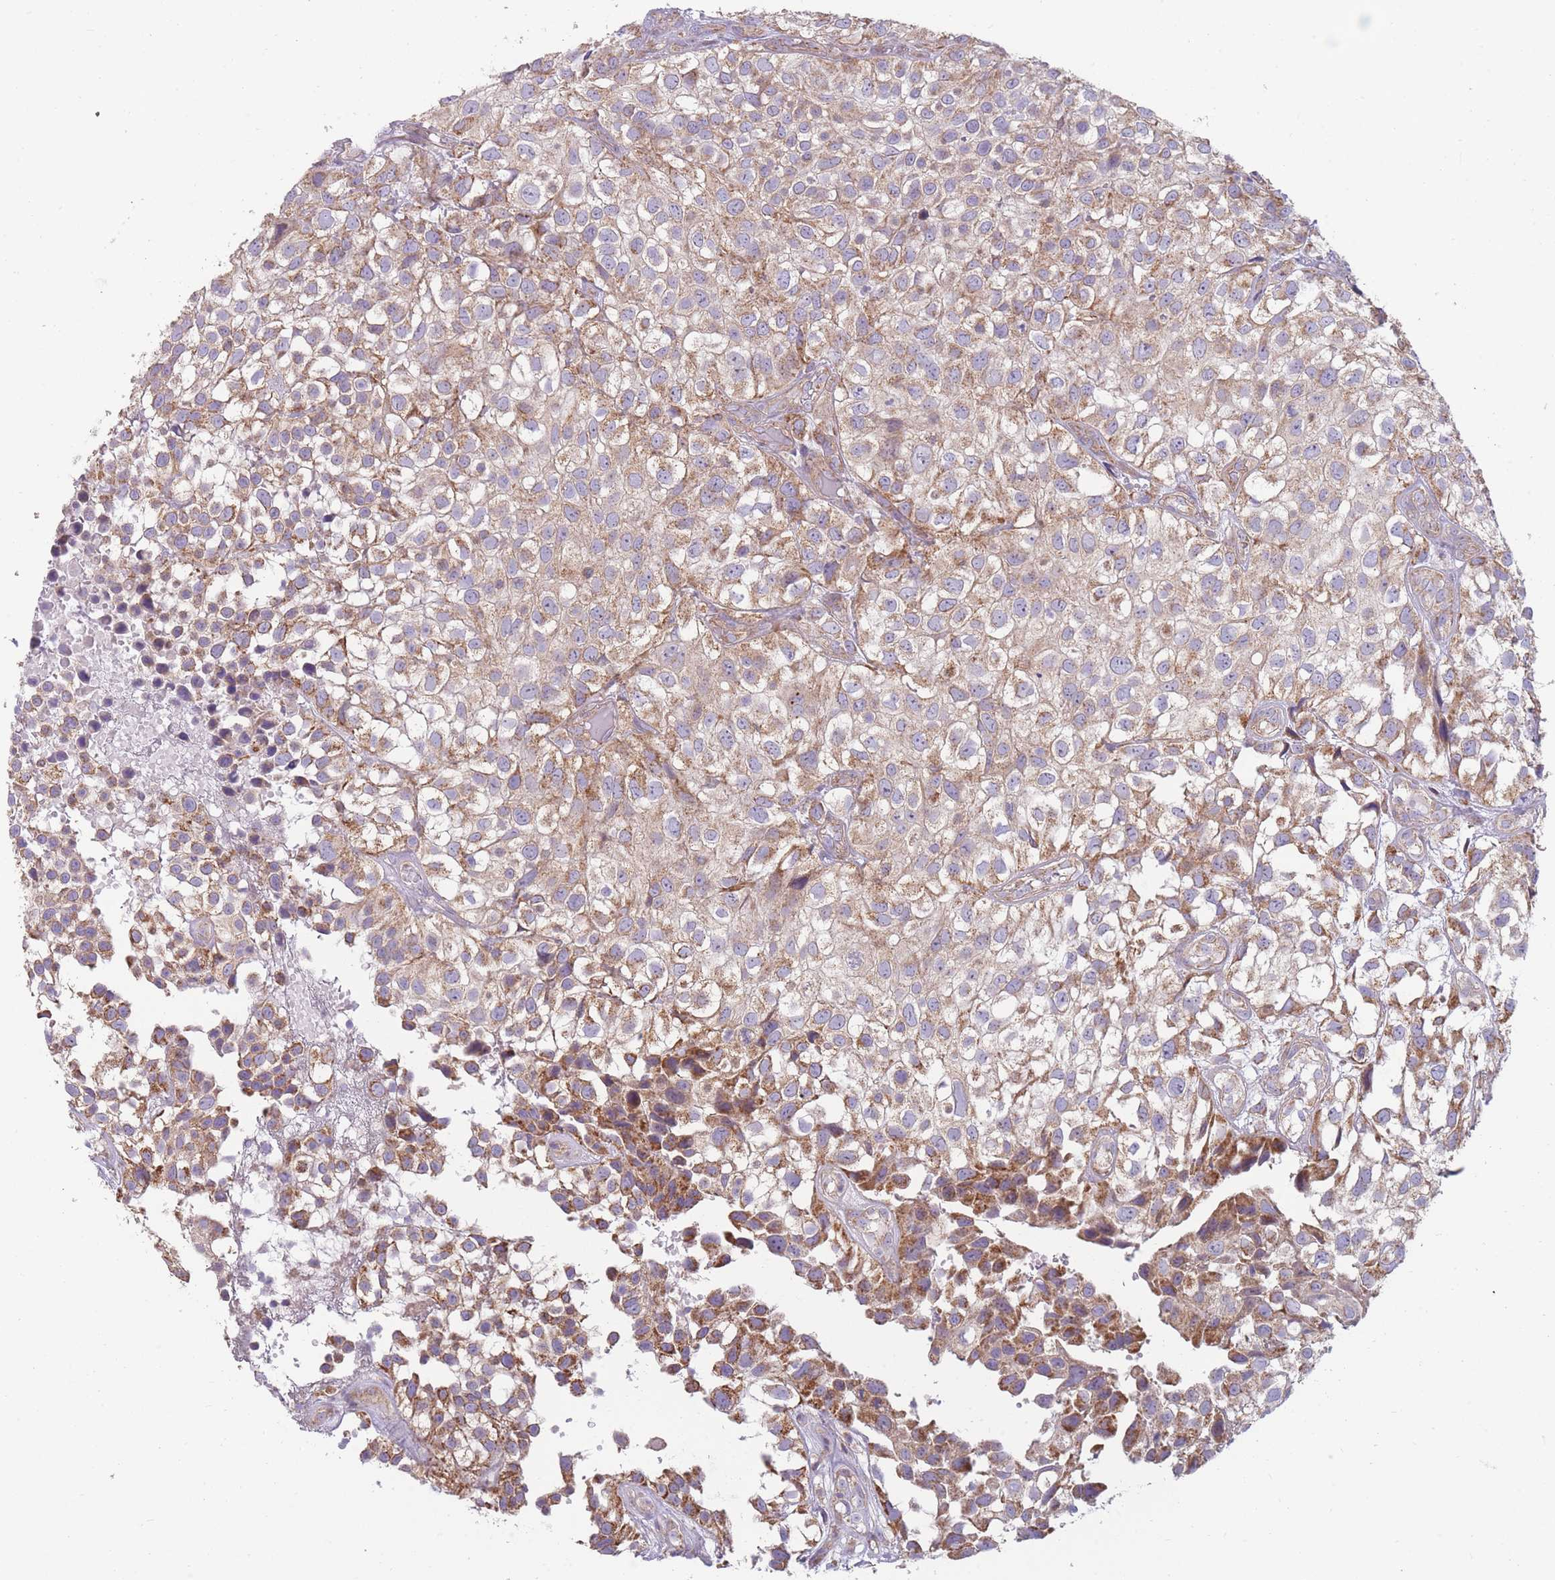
{"staining": {"intensity": "moderate", "quantity": ">75%", "location": "cytoplasmic/membranous"}, "tissue": "urothelial cancer", "cell_type": "Tumor cells", "image_type": "cancer", "snomed": [{"axis": "morphology", "description": "Urothelial carcinoma, High grade"}, {"axis": "topography", "description": "Urinary bladder"}], "caption": "Brown immunohistochemical staining in urothelial cancer displays moderate cytoplasmic/membranous staining in approximately >75% of tumor cells. (DAB = brown stain, brightfield microscopy at high magnification).", "gene": "NDUFA9", "patient": {"sex": "male", "age": 56}}